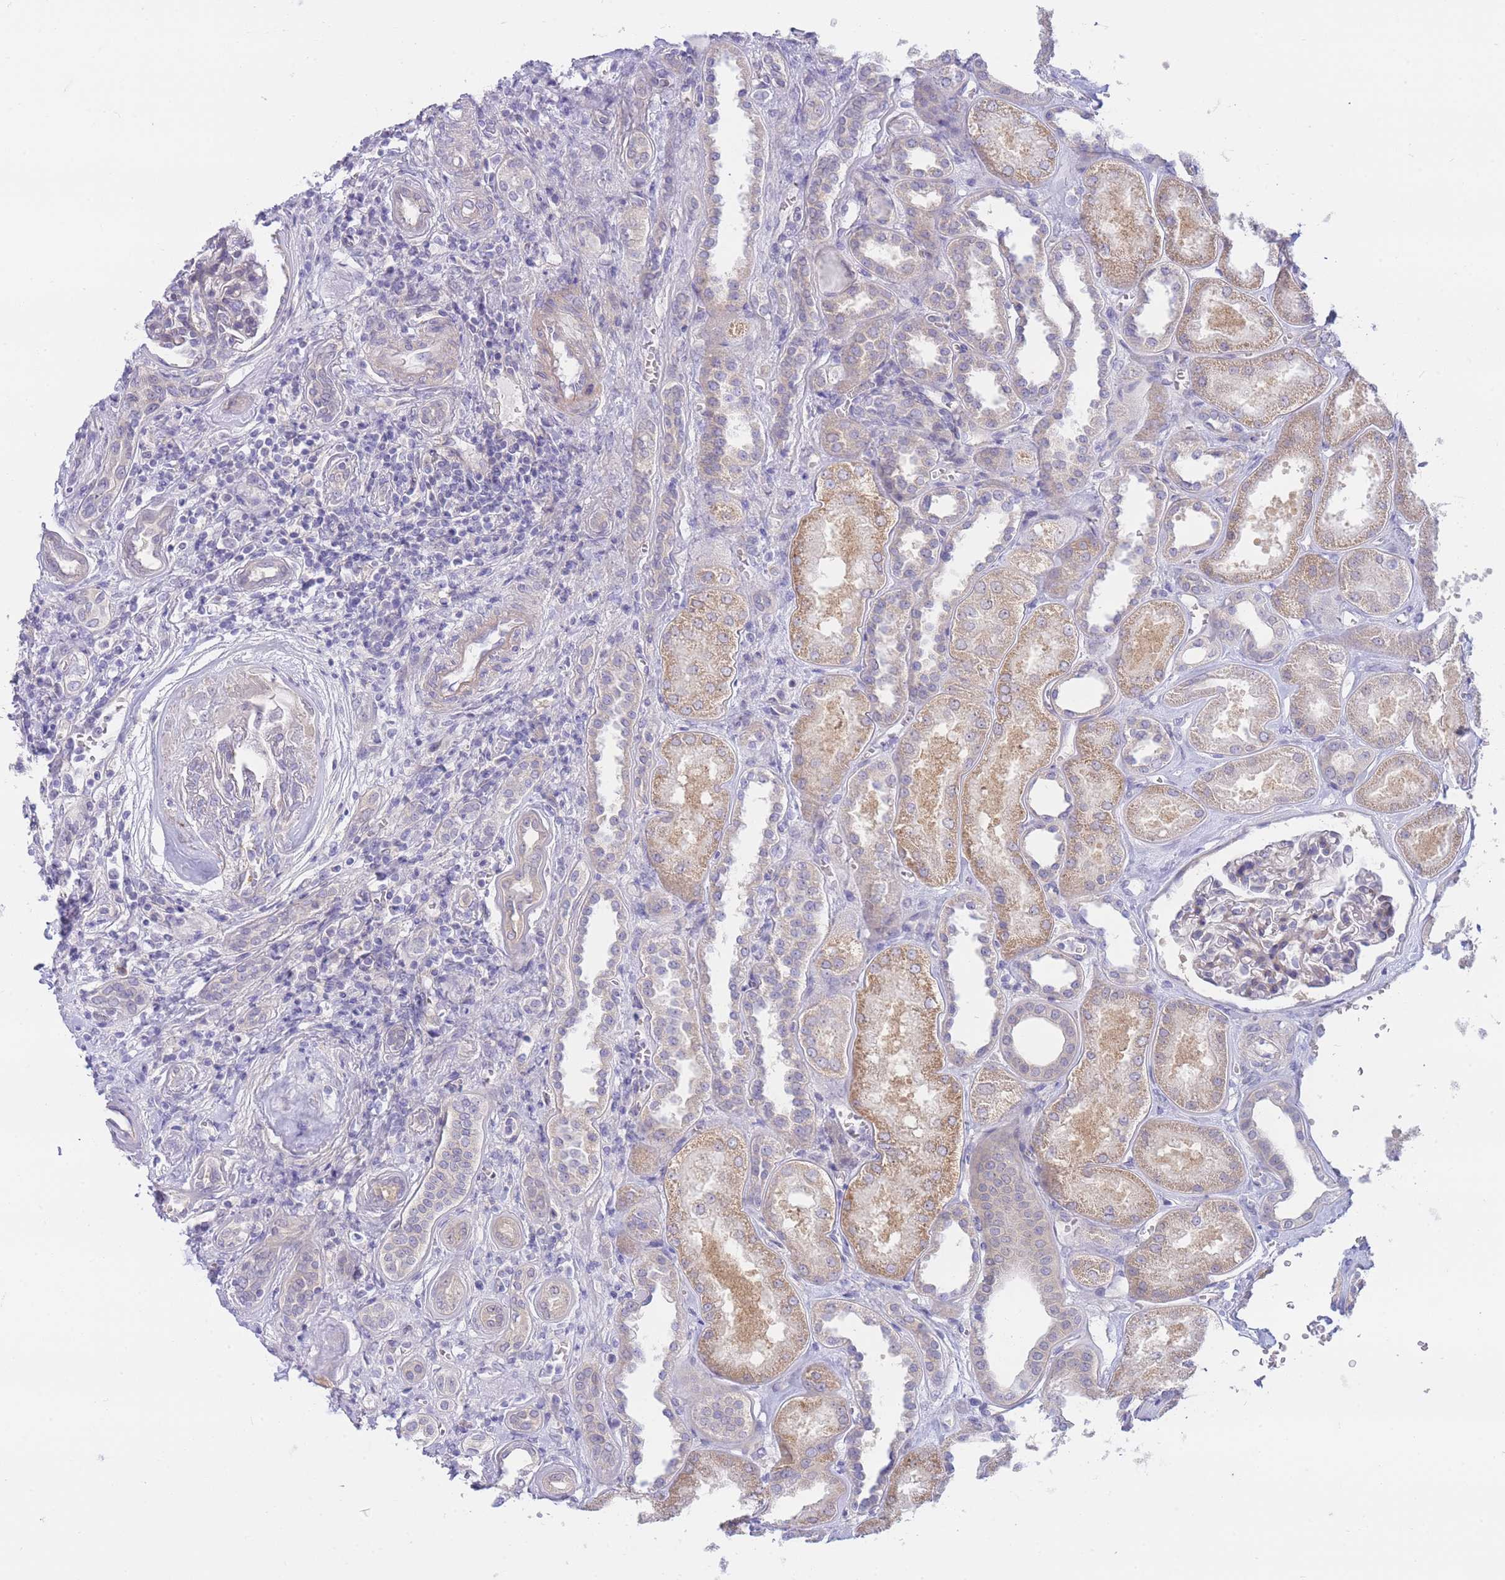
{"staining": {"intensity": "weak", "quantity": "<25%", "location": "cytoplasmic/membranous"}, "tissue": "kidney", "cell_type": "Cells in glomeruli", "image_type": "normal", "snomed": [{"axis": "morphology", "description": "Normal tissue, NOS"}, {"axis": "morphology", "description": "Adenocarcinoma, NOS"}, {"axis": "topography", "description": "Kidney"}], "caption": "High magnification brightfield microscopy of unremarkable kidney stained with DAB (3,3'-diaminobenzidine) (brown) and counterstained with hematoxylin (blue): cells in glomeruli show no significant staining. (Stains: DAB IHC with hematoxylin counter stain, Microscopy: brightfield microscopy at high magnification).", "gene": "SUGT1", "patient": {"sex": "female", "age": 68}}